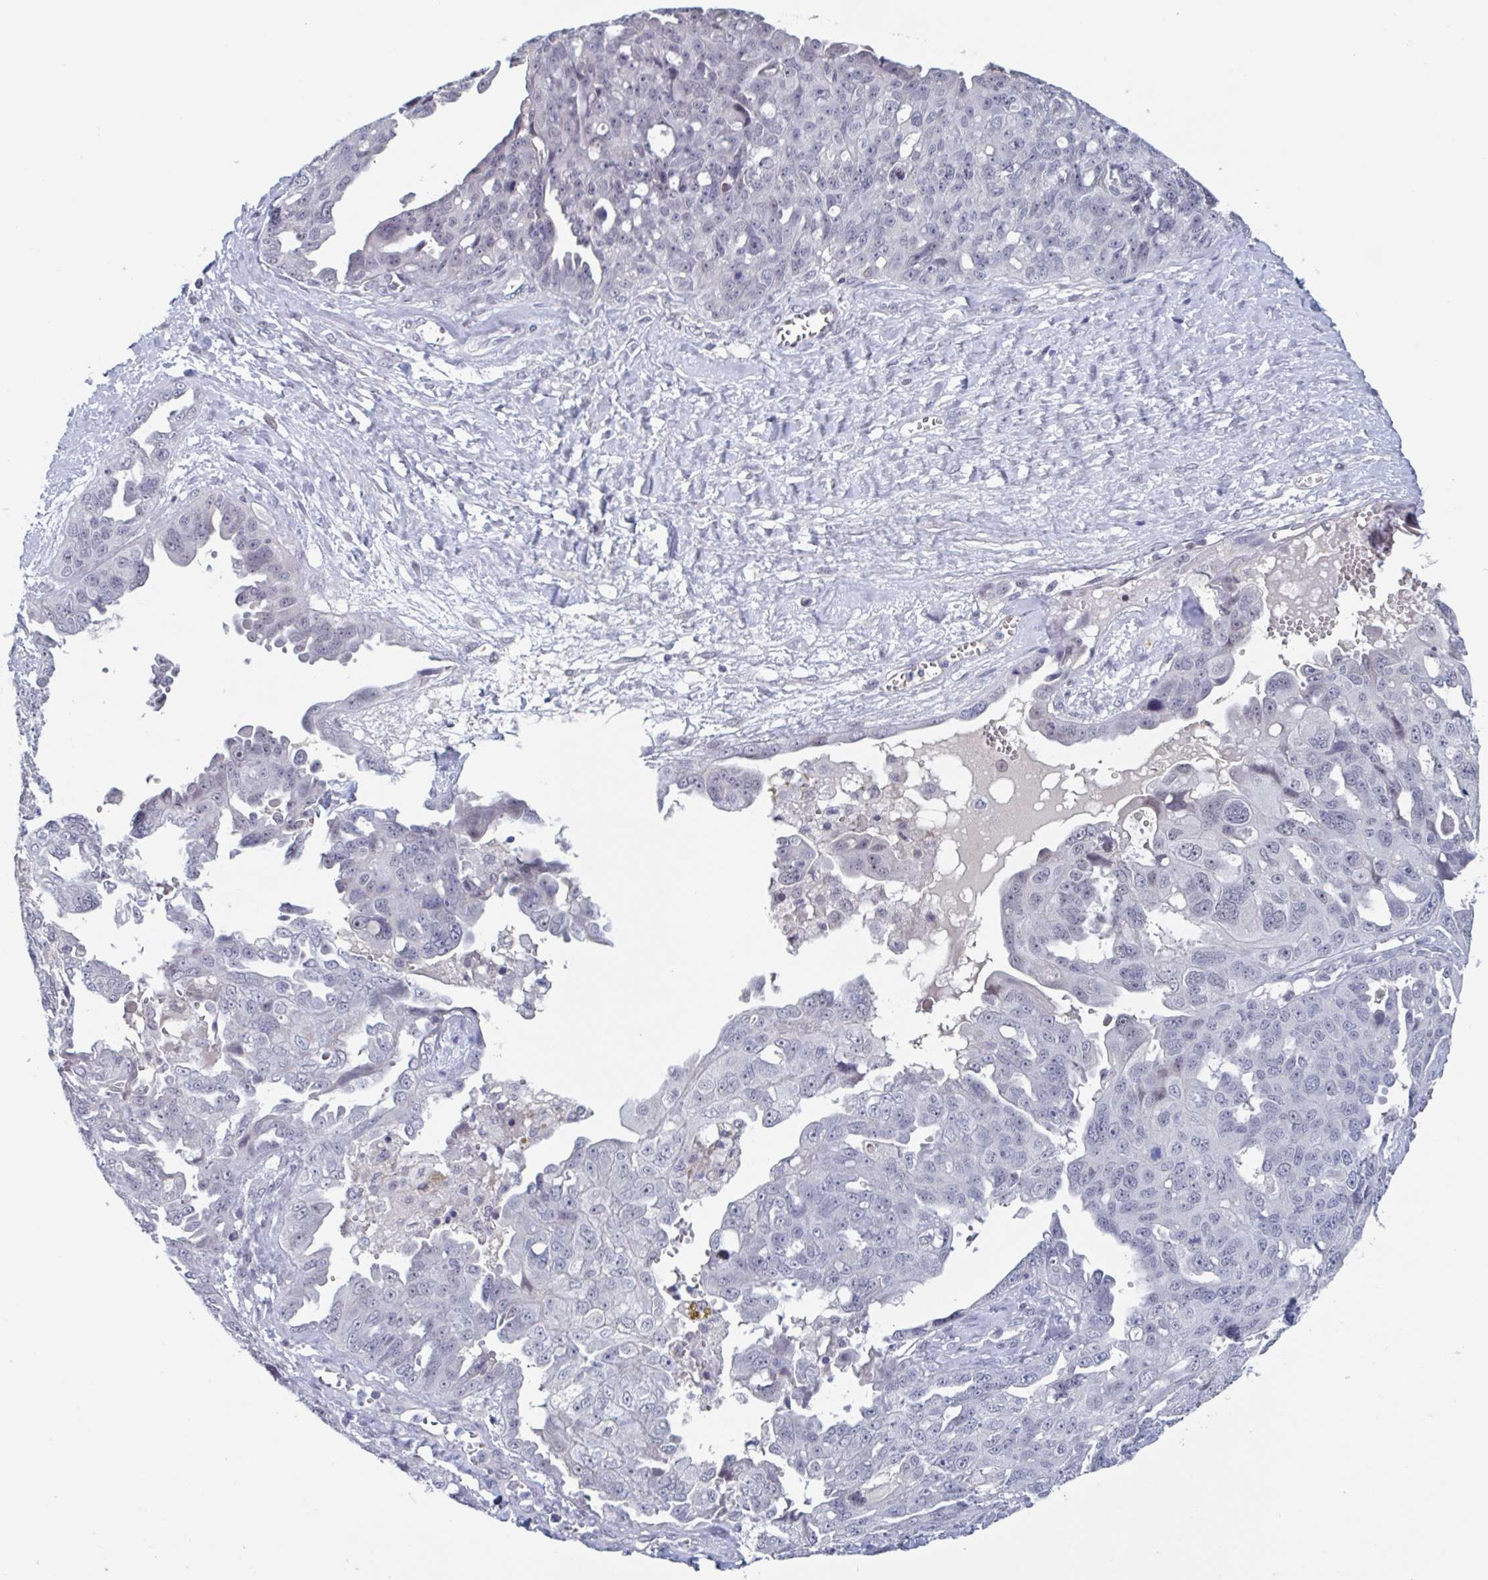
{"staining": {"intensity": "negative", "quantity": "none", "location": "none"}, "tissue": "ovarian cancer", "cell_type": "Tumor cells", "image_type": "cancer", "snomed": [{"axis": "morphology", "description": "Carcinoma, endometroid"}, {"axis": "topography", "description": "Ovary"}], "caption": "Immunohistochemistry photomicrograph of ovarian cancer (endometroid carcinoma) stained for a protein (brown), which shows no staining in tumor cells.", "gene": "KDM4D", "patient": {"sex": "female", "age": 70}}